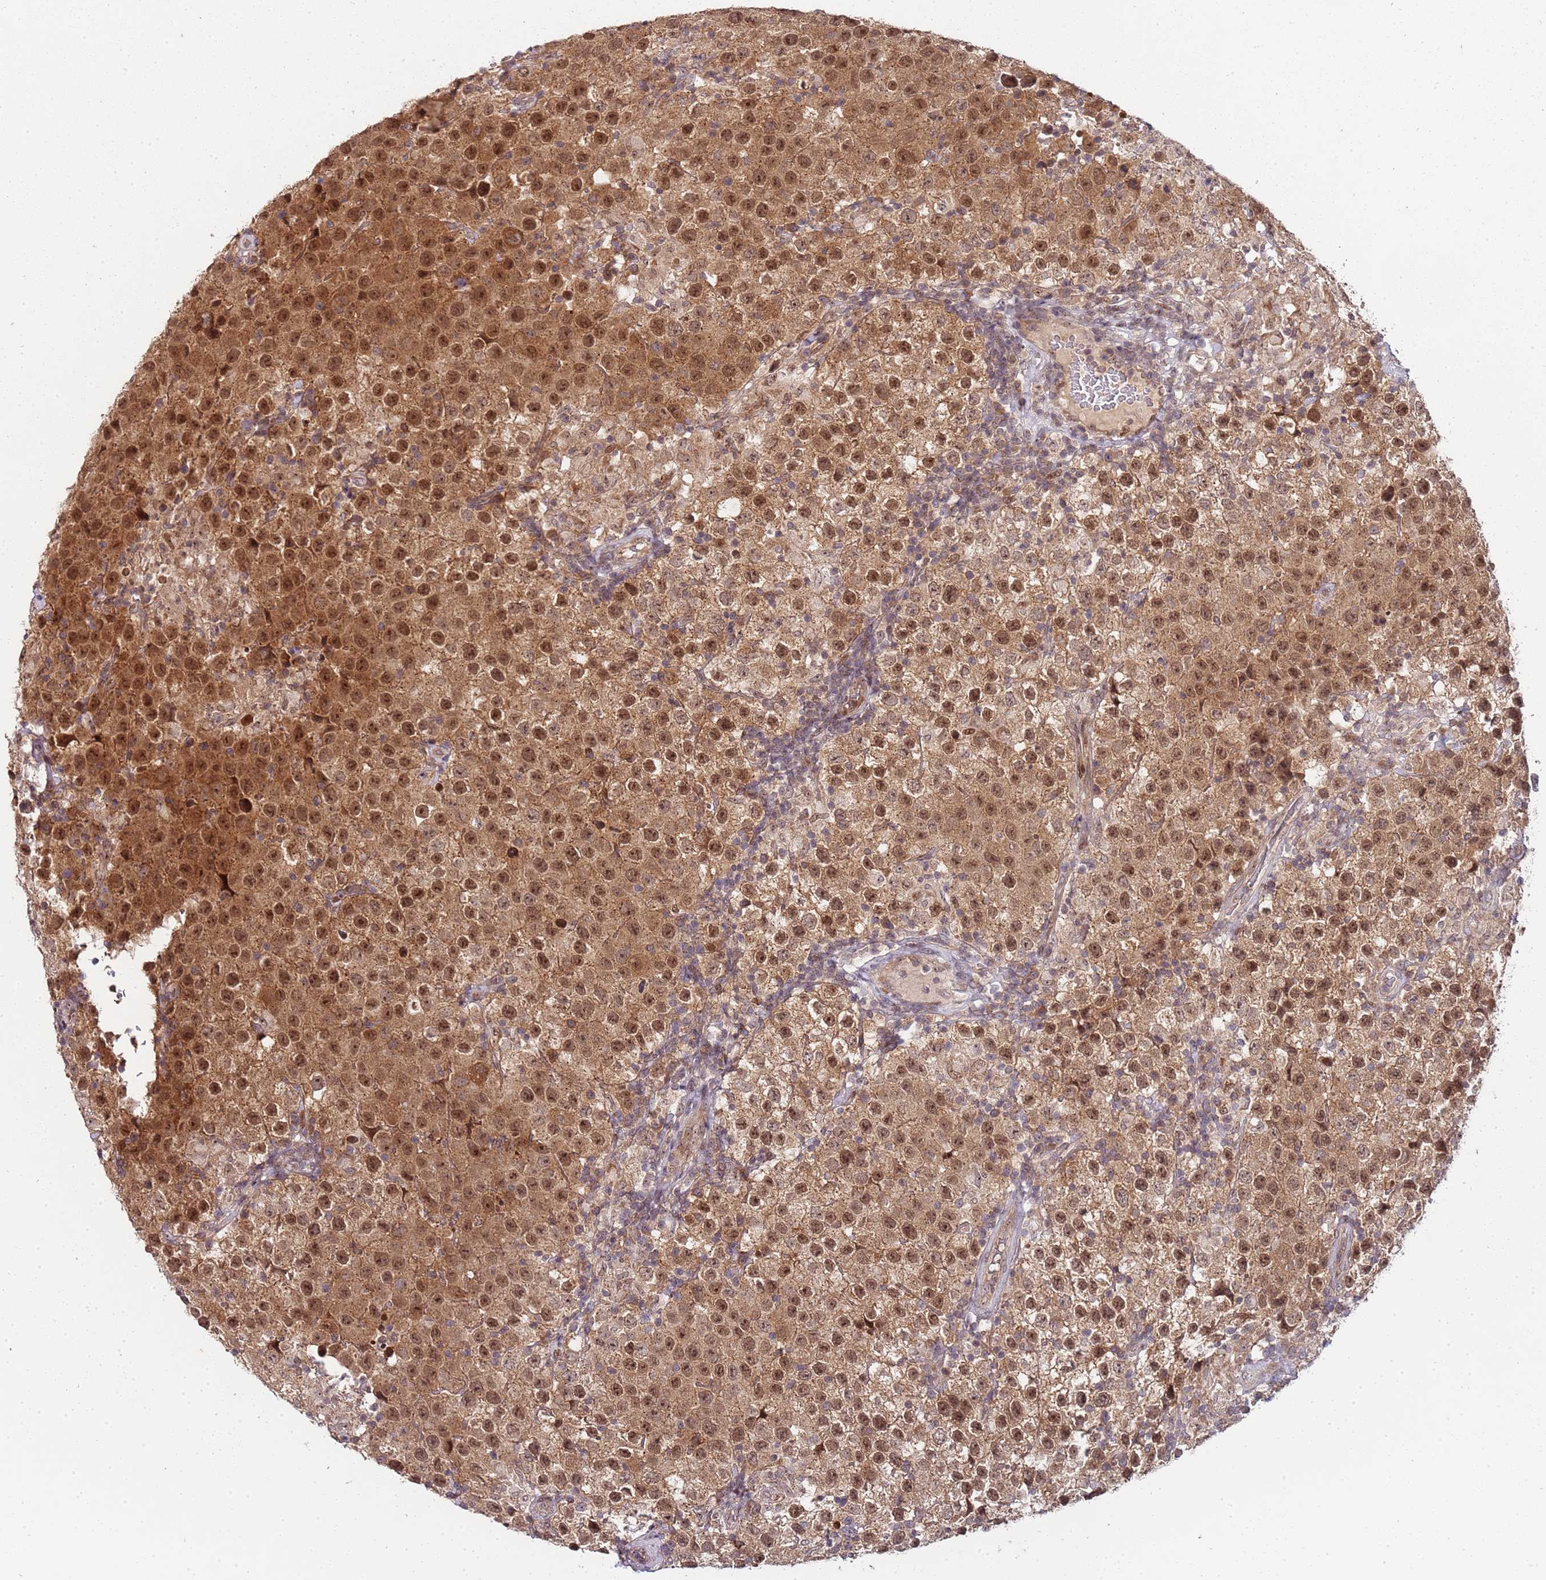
{"staining": {"intensity": "moderate", "quantity": ">75%", "location": "cytoplasmic/membranous,nuclear"}, "tissue": "testis cancer", "cell_type": "Tumor cells", "image_type": "cancer", "snomed": [{"axis": "morphology", "description": "Seminoma, NOS"}, {"axis": "morphology", "description": "Carcinoma, Embryonal, NOS"}, {"axis": "topography", "description": "Testis"}], "caption": "IHC of testis cancer (seminoma) exhibits medium levels of moderate cytoplasmic/membranous and nuclear staining in about >75% of tumor cells.", "gene": "EDC3", "patient": {"sex": "male", "age": 41}}